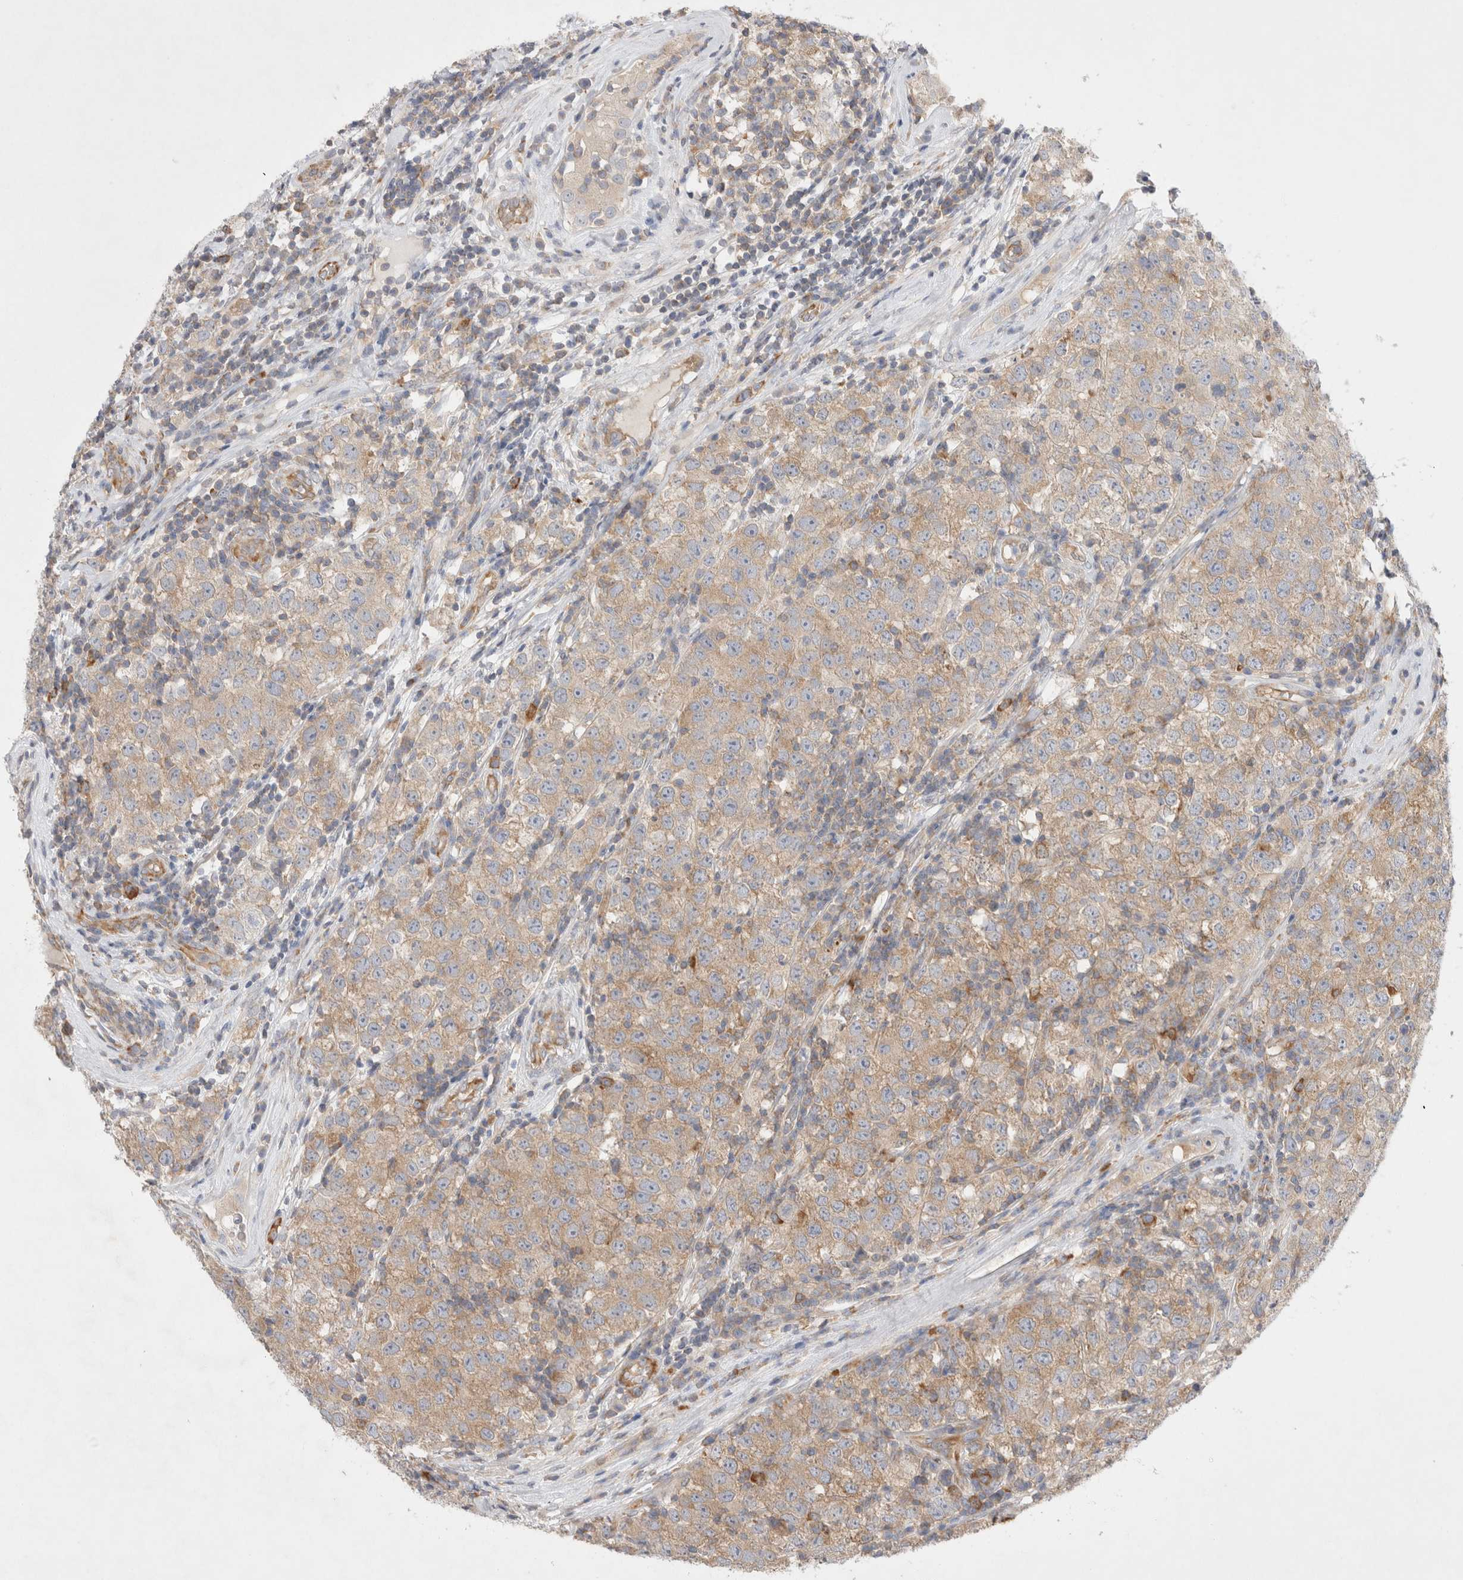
{"staining": {"intensity": "weak", "quantity": ">75%", "location": "cytoplasmic/membranous"}, "tissue": "testis cancer", "cell_type": "Tumor cells", "image_type": "cancer", "snomed": [{"axis": "morphology", "description": "Seminoma, NOS"}, {"axis": "morphology", "description": "Carcinoma, Embryonal, NOS"}, {"axis": "topography", "description": "Testis"}], "caption": "Seminoma (testis) stained with immunohistochemistry demonstrates weak cytoplasmic/membranous expression in approximately >75% of tumor cells. Using DAB (brown) and hematoxylin (blue) stains, captured at high magnification using brightfield microscopy.", "gene": "ZNF23", "patient": {"sex": "male", "age": 28}}